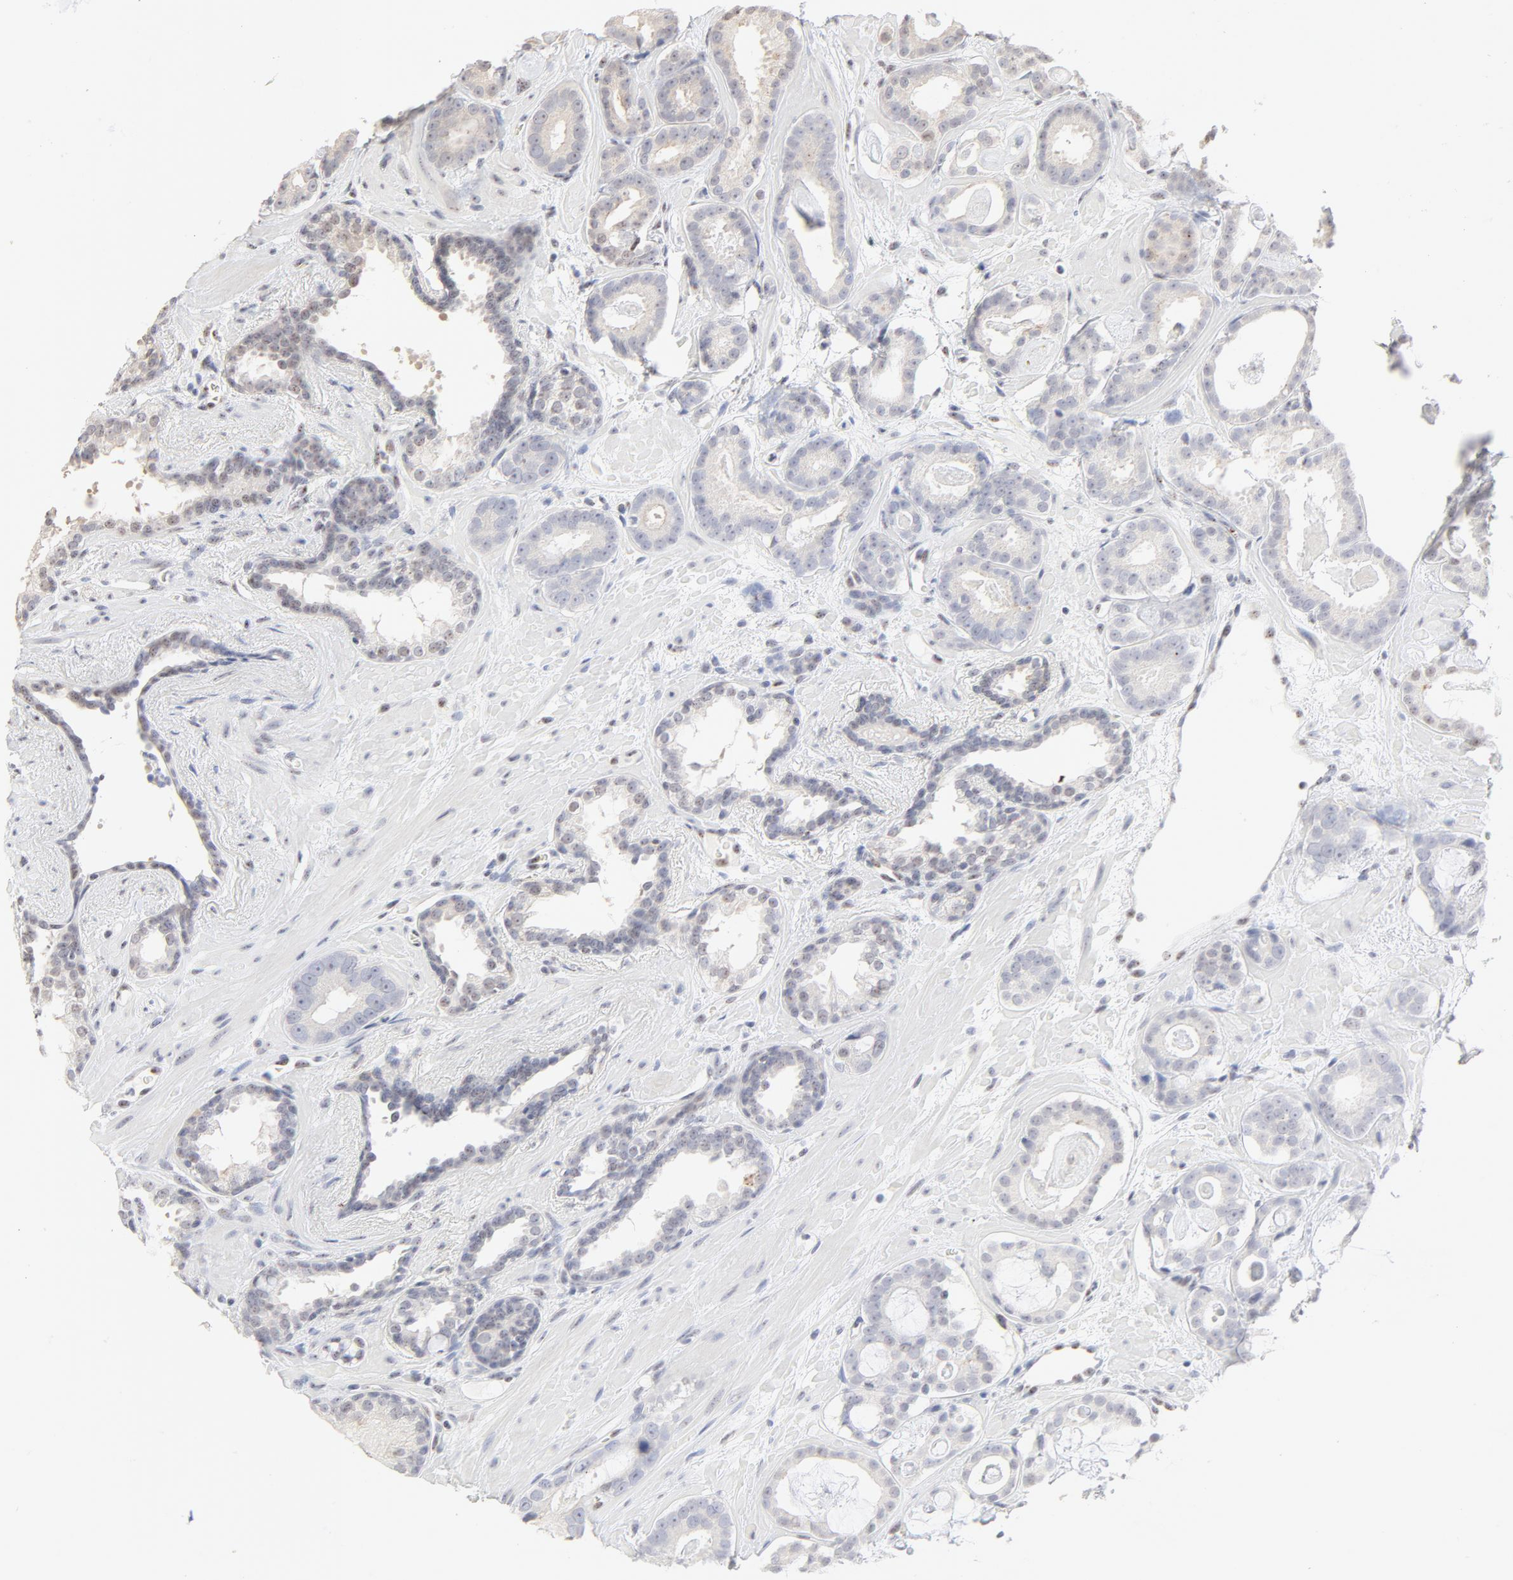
{"staining": {"intensity": "negative", "quantity": "none", "location": "none"}, "tissue": "prostate cancer", "cell_type": "Tumor cells", "image_type": "cancer", "snomed": [{"axis": "morphology", "description": "Adenocarcinoma, Low grade"}, {"axis": "topography", "description": "Prostate"}], "caption": "Immunohistochemistry micrograph of human low-grade adenocarcinoma (prostate) stained for a protein (brown), which exhibits no staining in tumor cells. (Immunohistochemistry, brightfield microscopy, high magnification).", "gene": "NFIL3", "patient": {"sex": "male", "age": 57}}